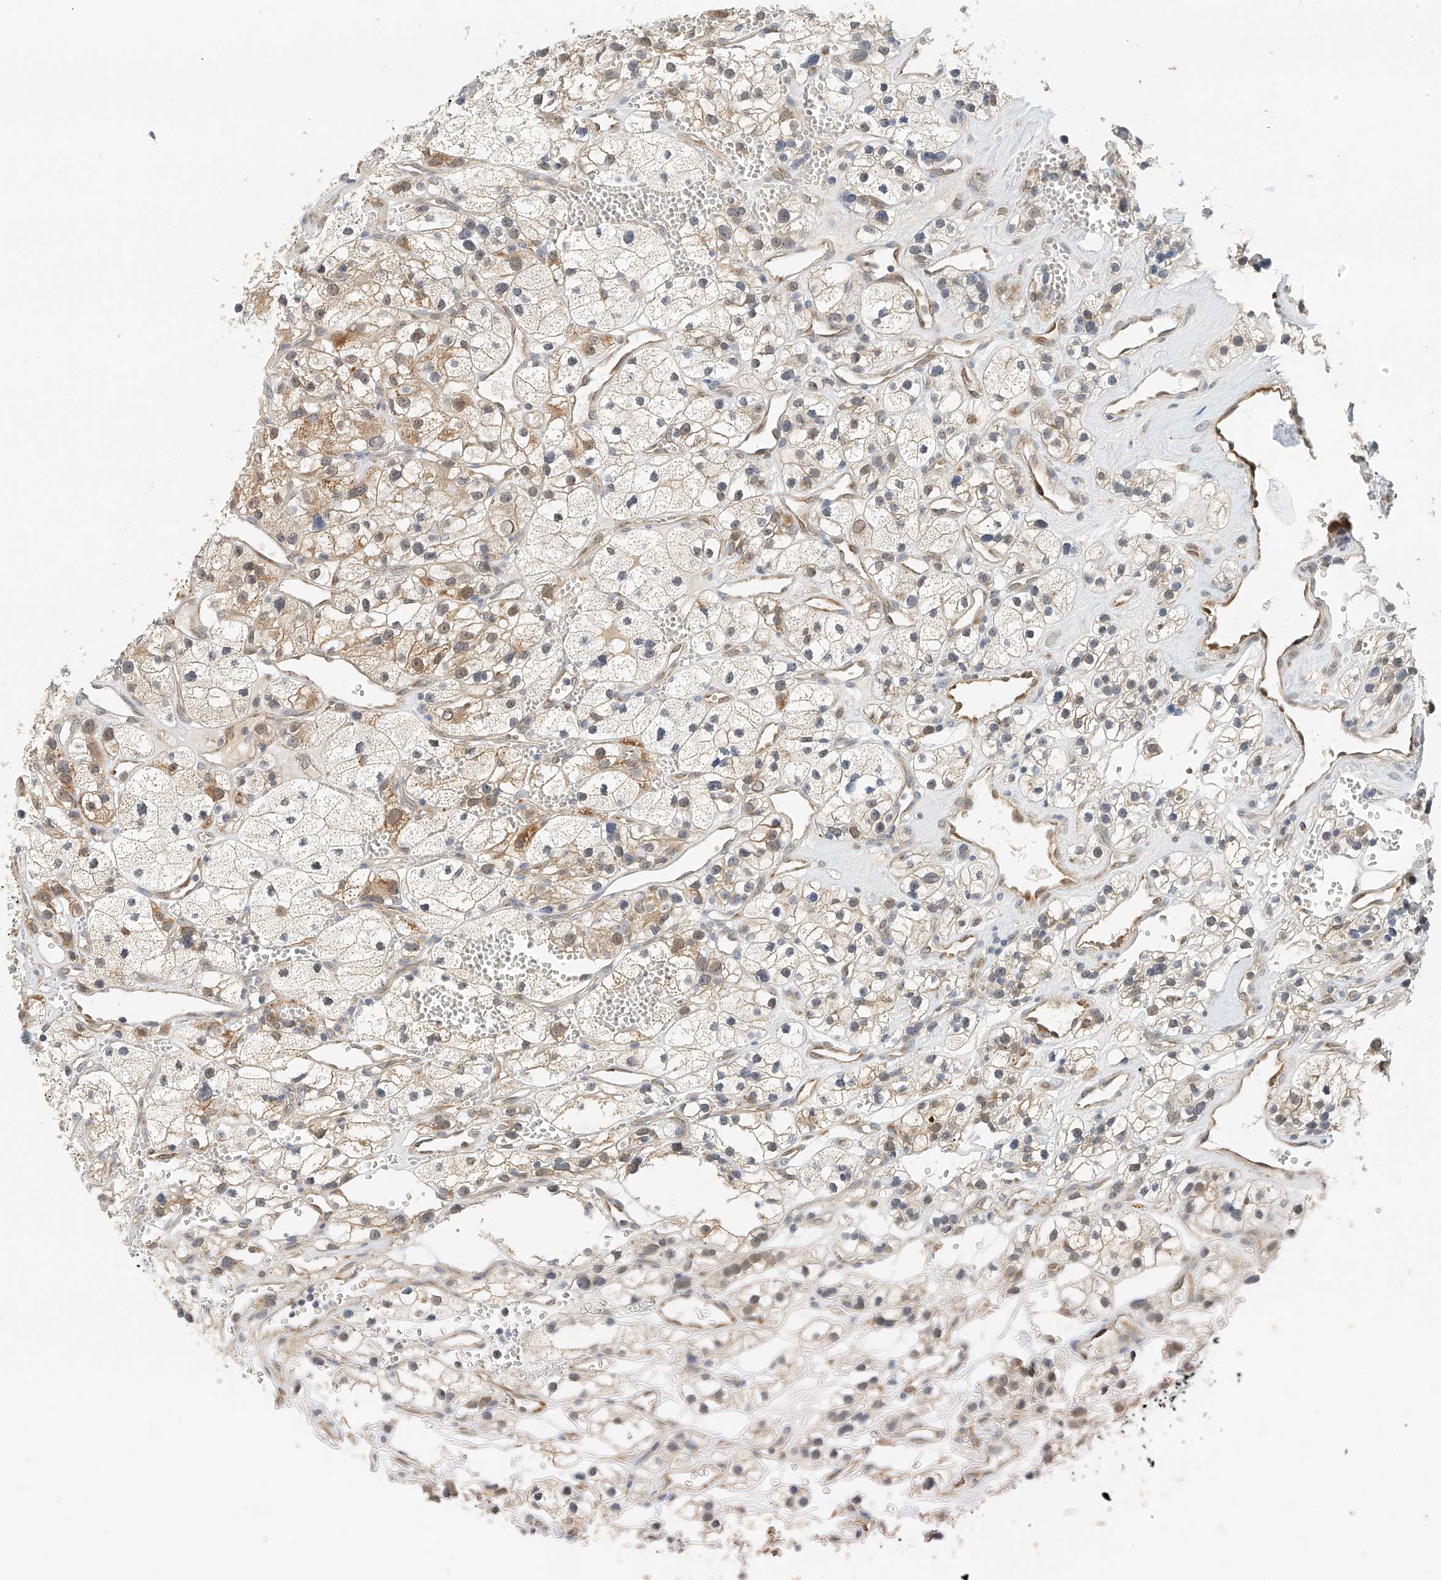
{"staining": {"intensity": "moderate", "quantity": "<25%", "location": "cytoplasmic/membranous"}, "tissue": "renal cancer", "cell_type": "Tumor cells", "image_type": "cancer", "snomed": [{"axis": "morphology", "description": "Adenocarcinoma, NOS"}, {"axis": "topography", "description": "Kidney"}], "caption": "Protein expression by immunohistochemistry reveals moderate cytoplasmic/membranous expression in approximately <25% of tumor cells in renal cancer (adenocarcinoma).", "gene": "PPA2", "patient": {"sex": "female", "age": 57}}